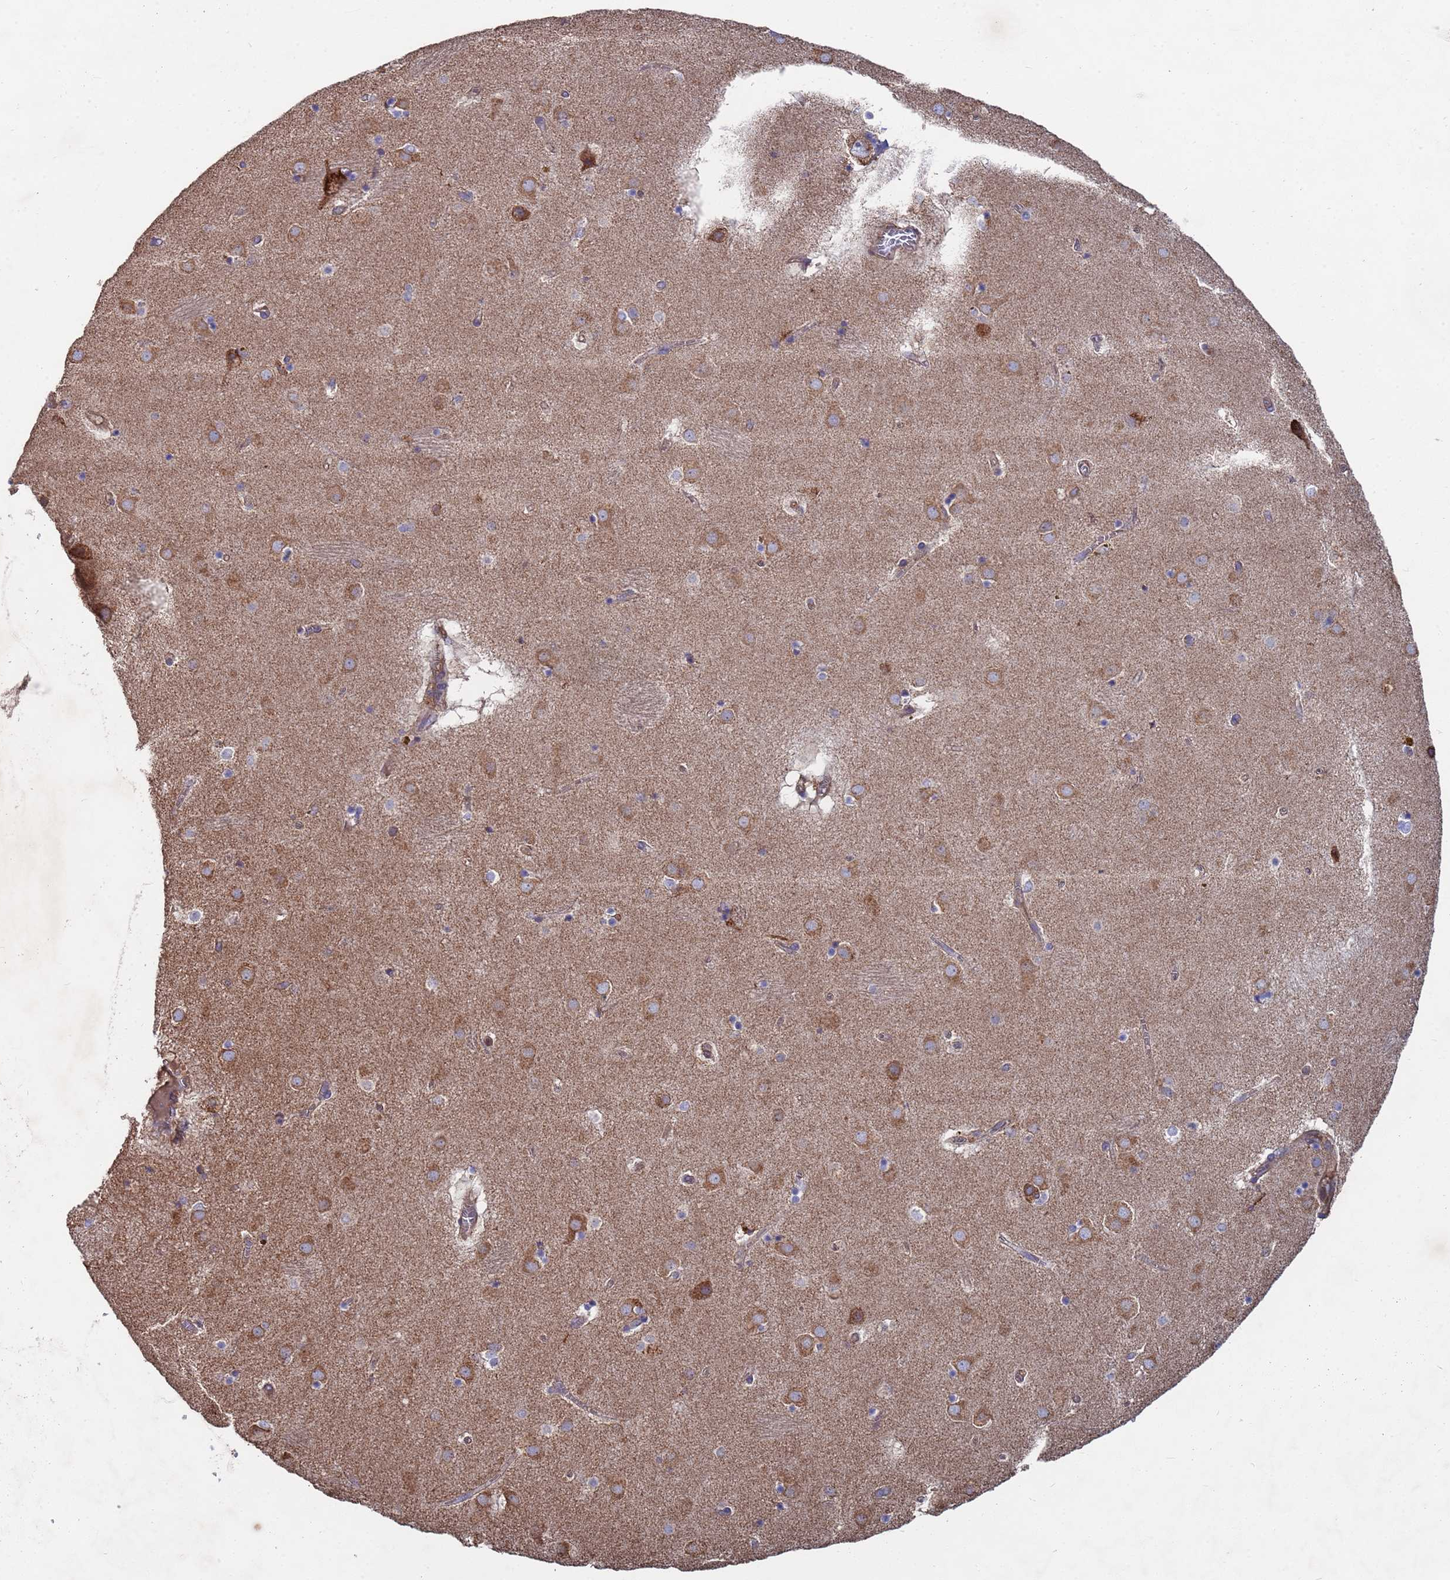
{"staining": {"intensity": "weak", "quantity": "<25%", "location": "cytoplasmic/membranous"}, "tissue": "caudate", "cell_type": "Glial cells", "image_type": "normal", "snomed": [{"axis": "morphology", "description": "Normal tissue, NOS"}, {"axis": "topography", "description": "Lateral ventricle wall"}], "caption": "This is an immunohistochemistry photomicrograph of normal human caudate. There is no expression in glial cells.", "gene": "PYCR1", "patient": {"sex": "male", "age": 70}}